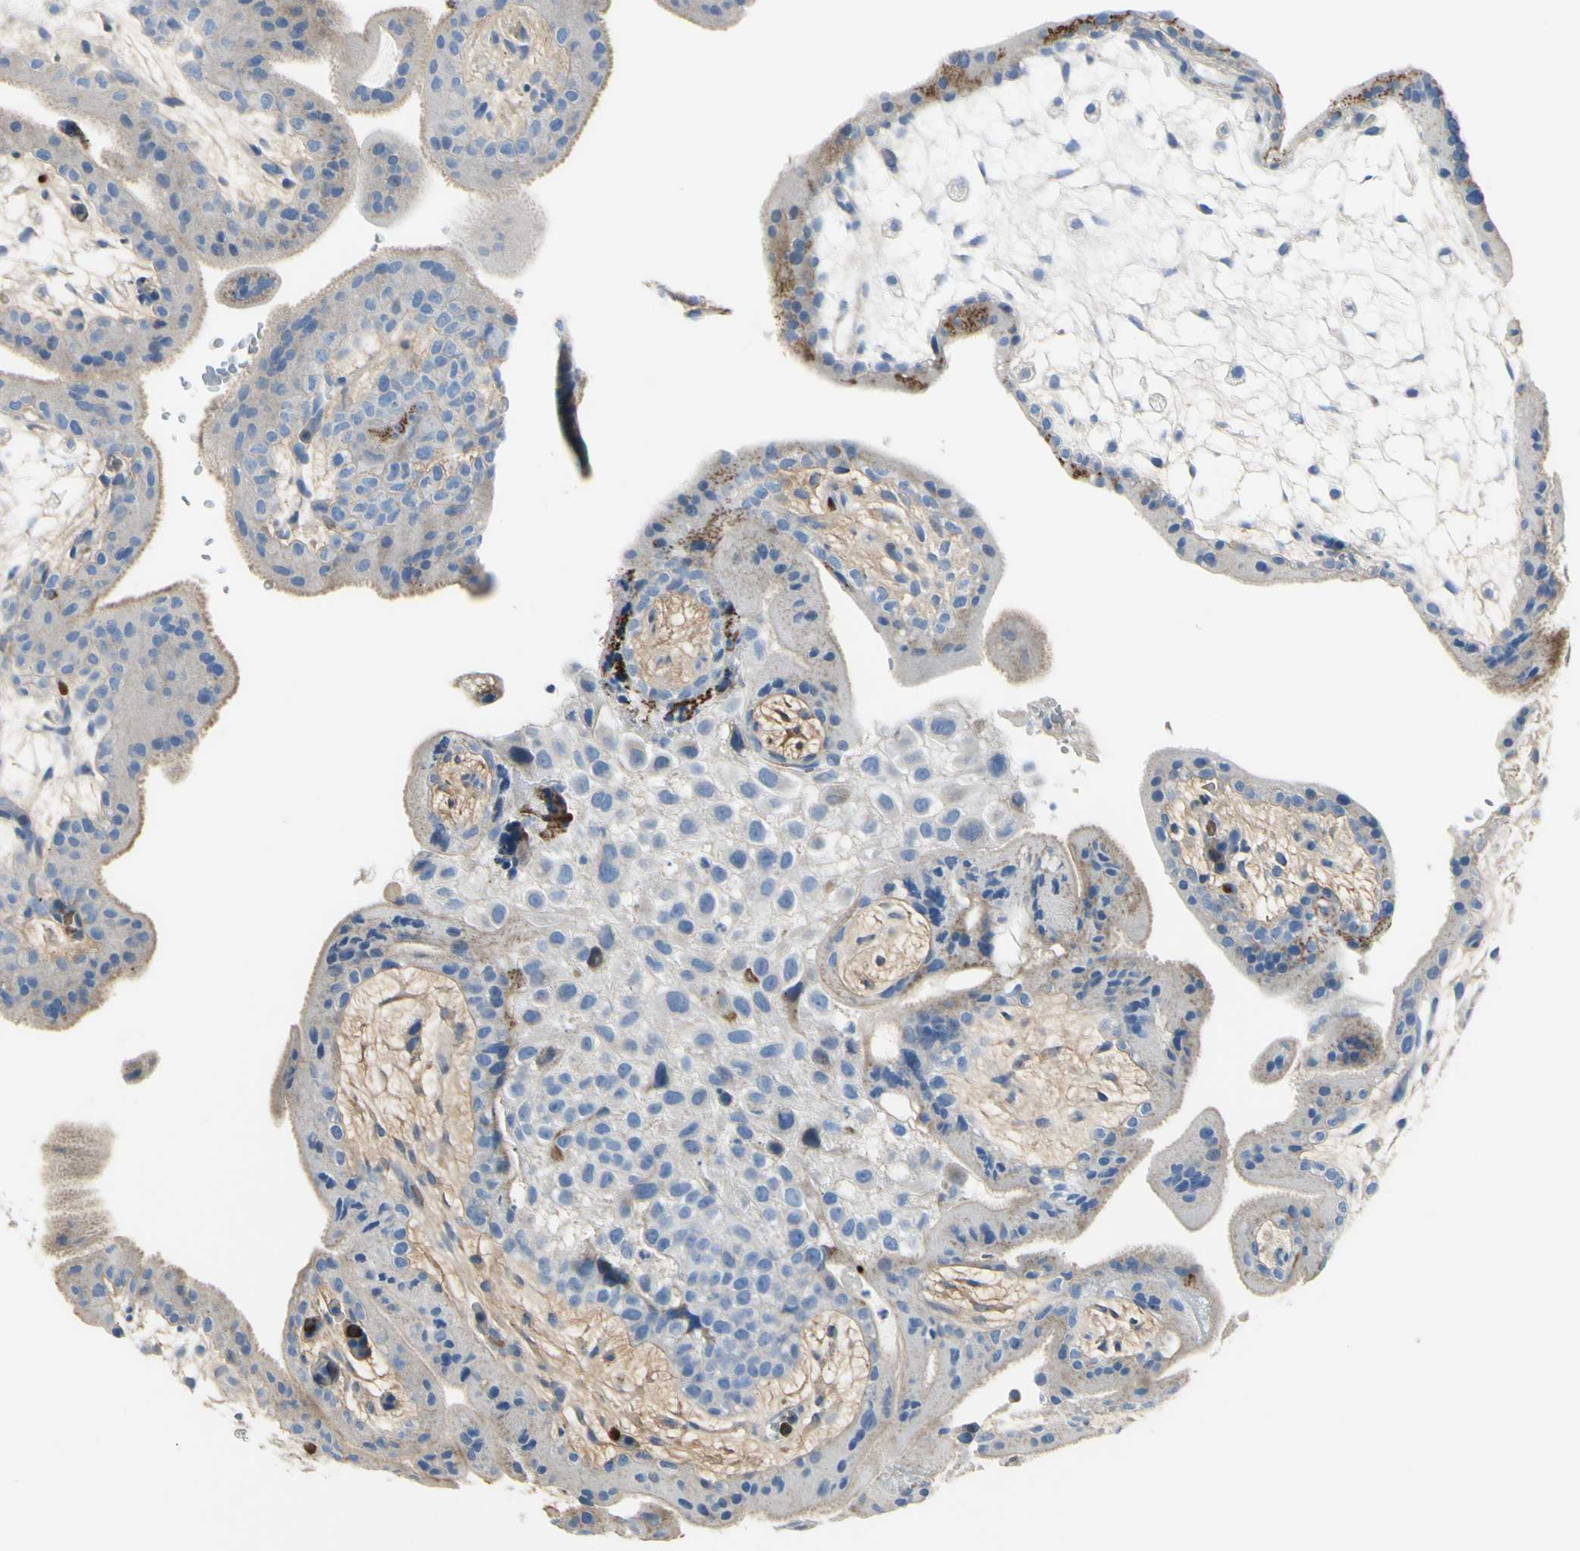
{"staining": {"intensity": "negative", "quantity": "none", "location": "none"}, "tissue": "placenta", "cell_type": "Decidual cells", "image_type": "normal", "snomed": [{"axis": "morphology", "description": "Normal tissue, NOS"}, {"axis": "topography", "description": "Placenta"}], "caption": "Unremarkable placenta was stained to show a protein in brown. There is no significant staining in decidual cells.", "gene": "NCBP2L", "patient": {"sex": "female", "age": 35}}